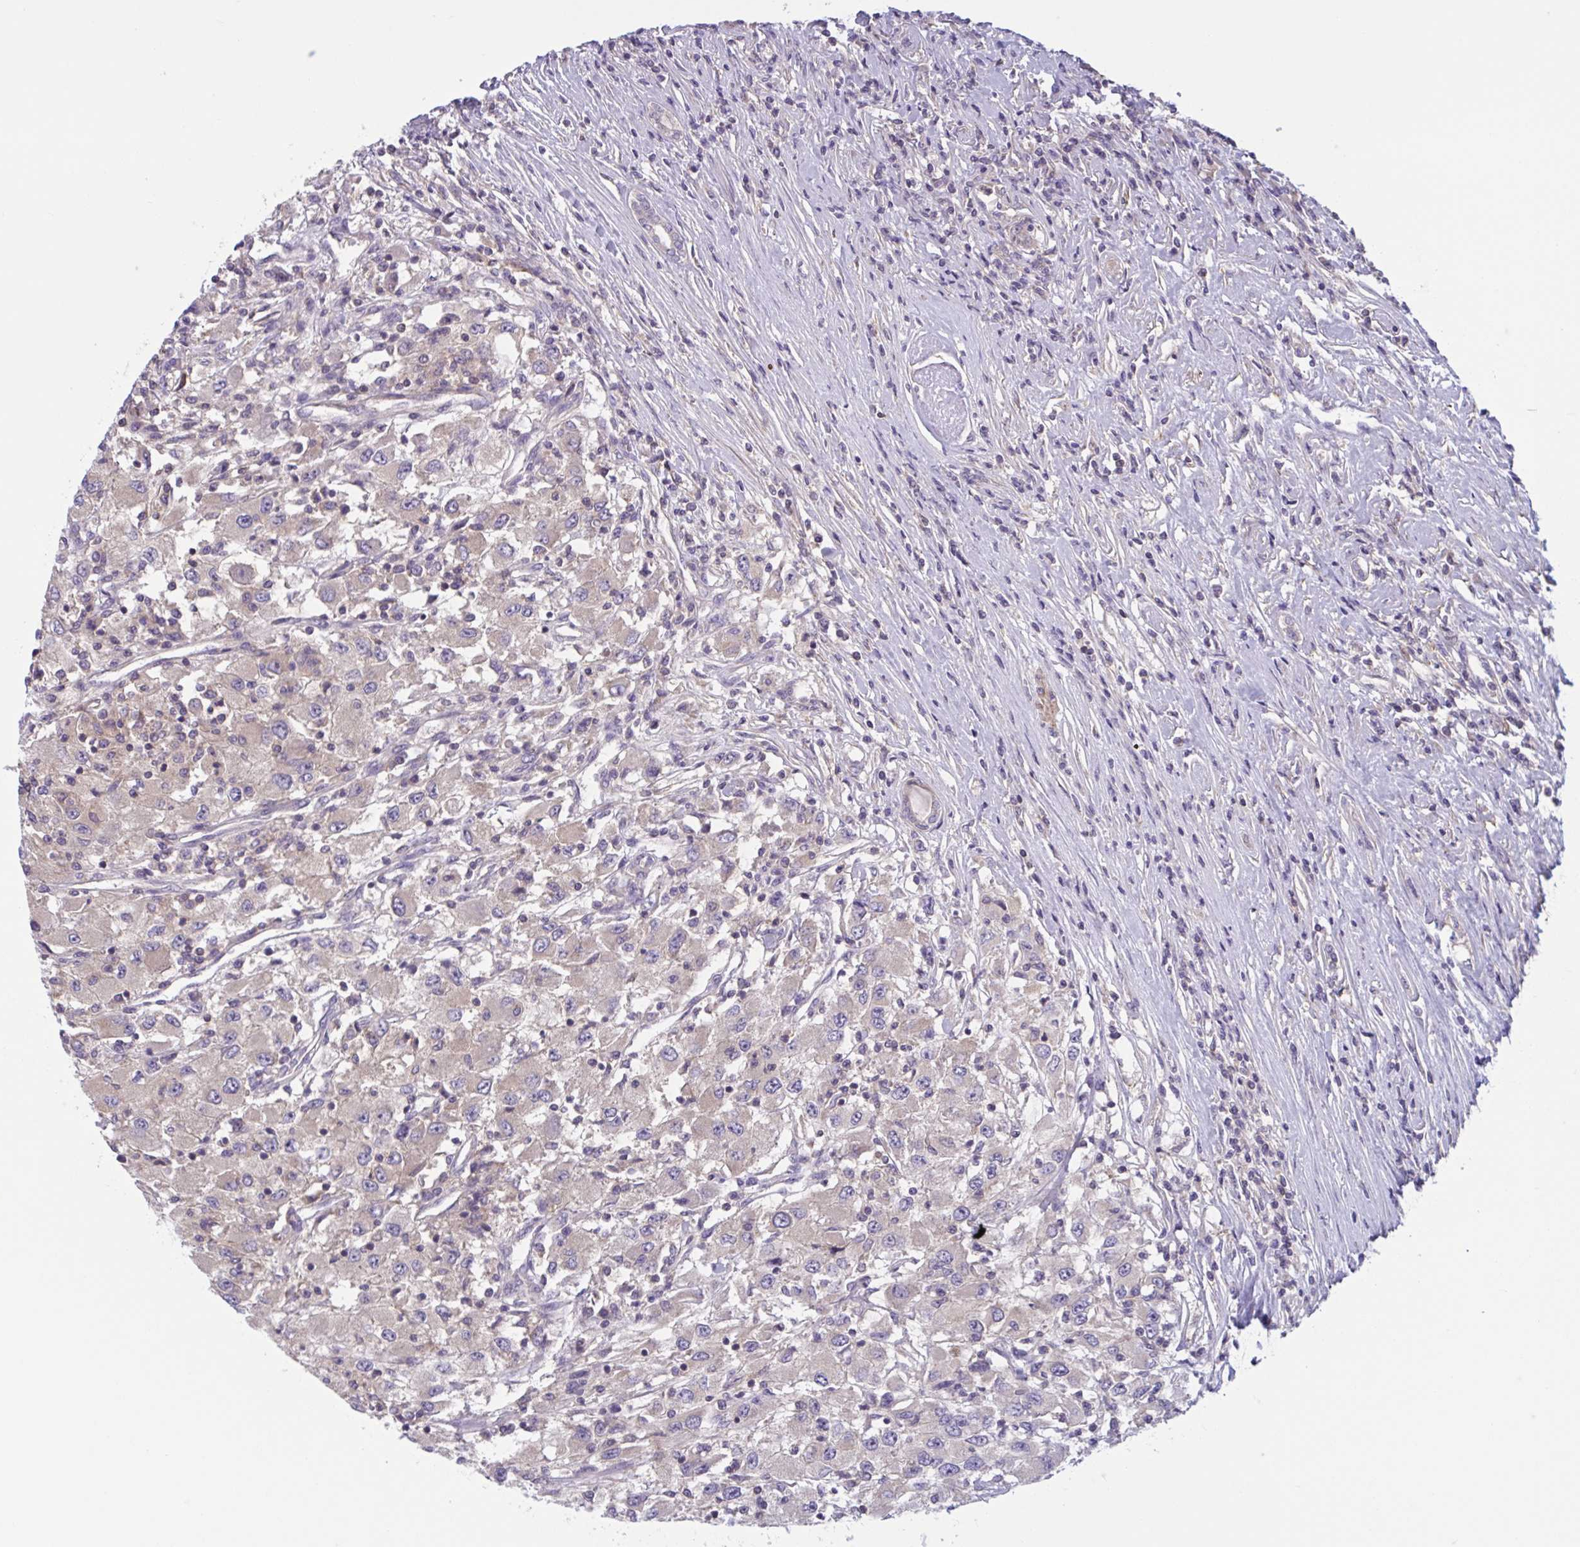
{"staining": {"intensity": "negative", "quantity": "none", "location": "none"}, "tissue": "renal cancer", "cell_type": "Tumor cells", "image_type": "cancer", "snomed": [{"axis": "morphology", "description": "Adenocarcinoma, NOS"}, {"axis": "topography", "description": "Kidney"}], "caption": "Renal adenocarcinoma was stained to show a protein in brown. There is no significant expression in tumor cells.", "gene": "WNT9B", "patient": {"sex": "female", "age": 67}}